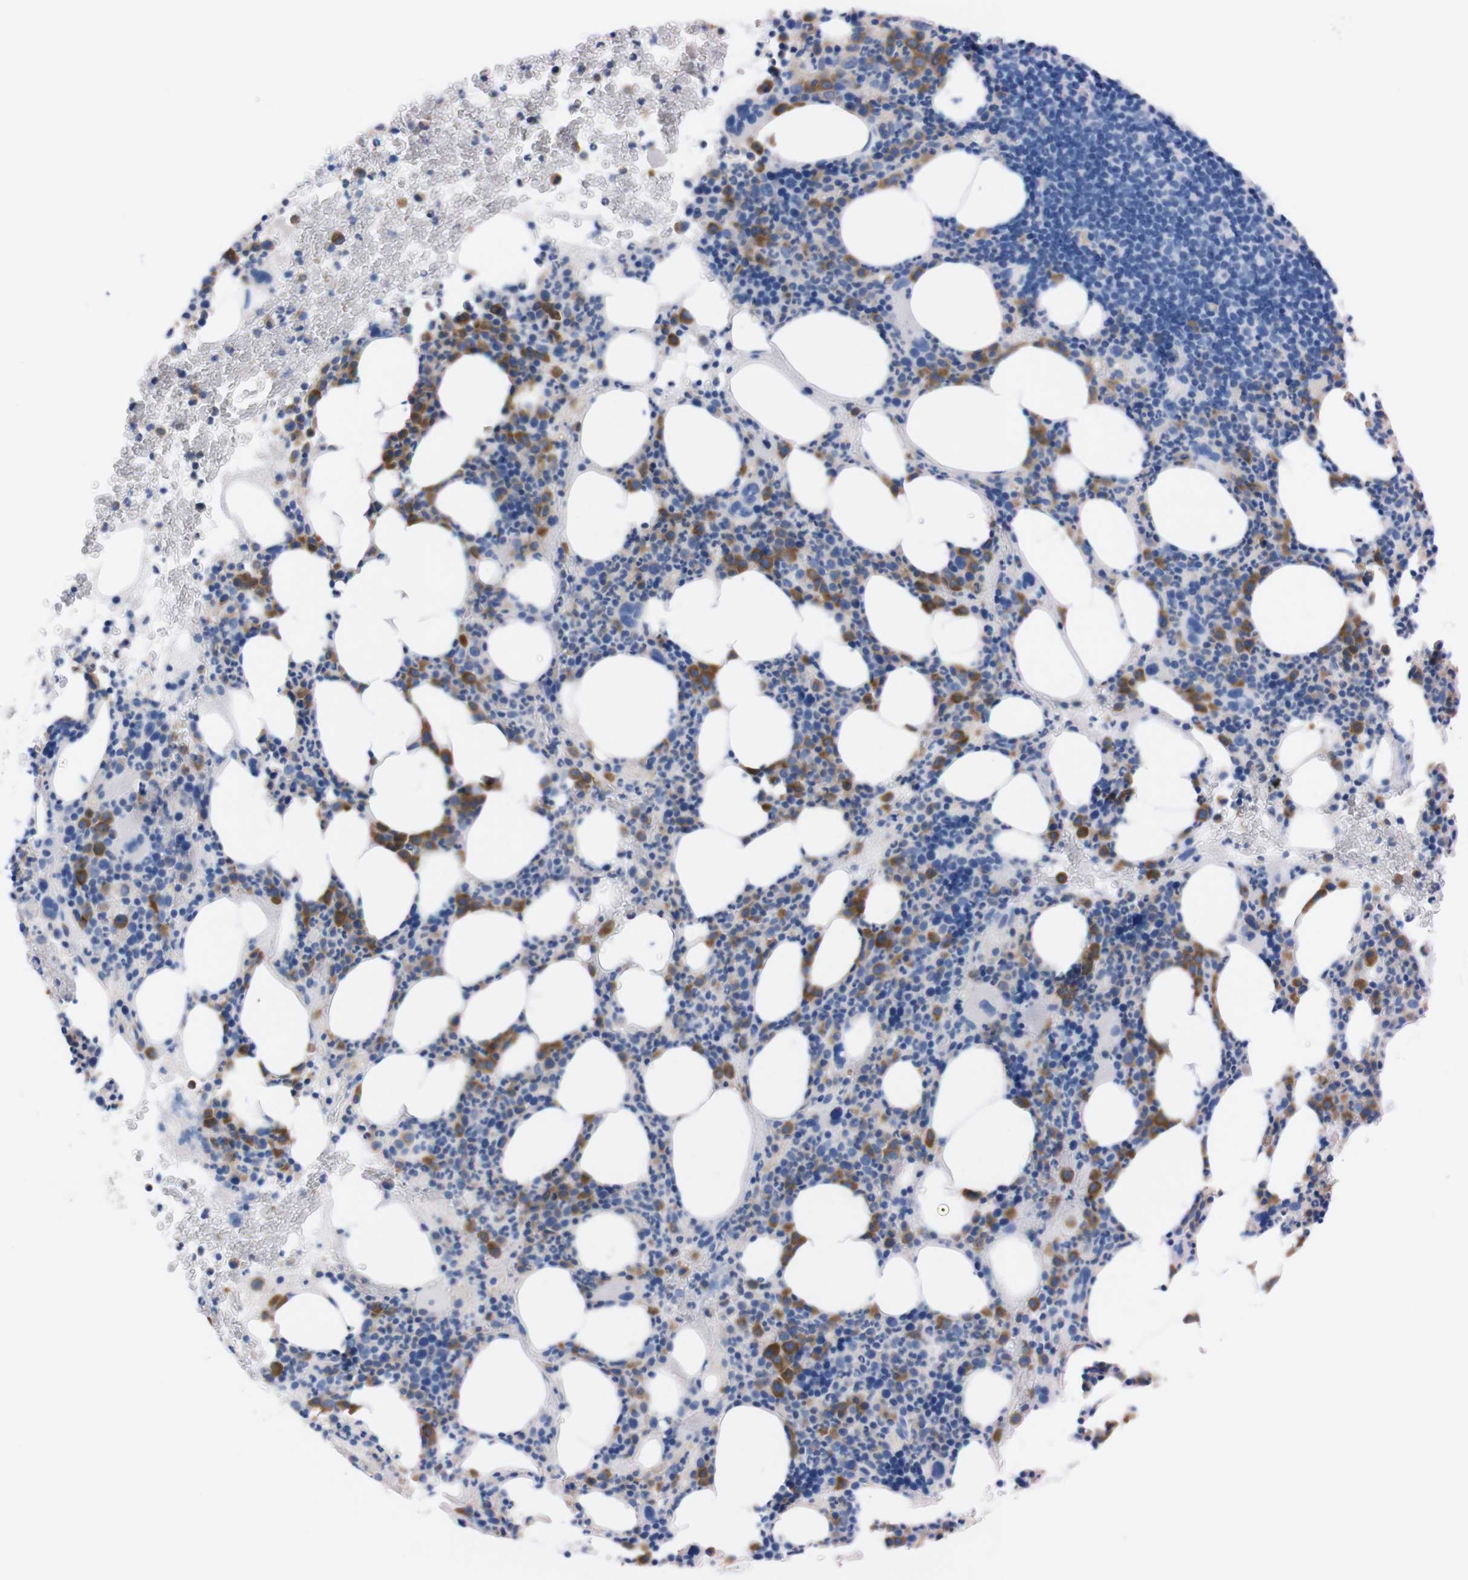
{"staining": {"intensity": "moderate", "quantity": "<25%", "location": "cytoplasmic/membranous"}, "tissue": "bone marrow", "cell_type": "Hematopoietic cells", "image_type": "normal", "snomed": [{"axis": "morphology", "description": "Normal tissue, NOS"}, {"axis": "morphology", "description": "Inflammation, NOS"}, {"axis": "topography", "description": "Bone marrow"}], "caption": "Benign bone marrow shows moderate cytoplasmic/membranous positivity in about <25% of hematopoietic cells (DAB (3,3'-diaminobenzidine) IHC with brightfield microscopy, high magnification)..", "gene": "TMEM243", "patient": {"sex": "male", "age": 73}}